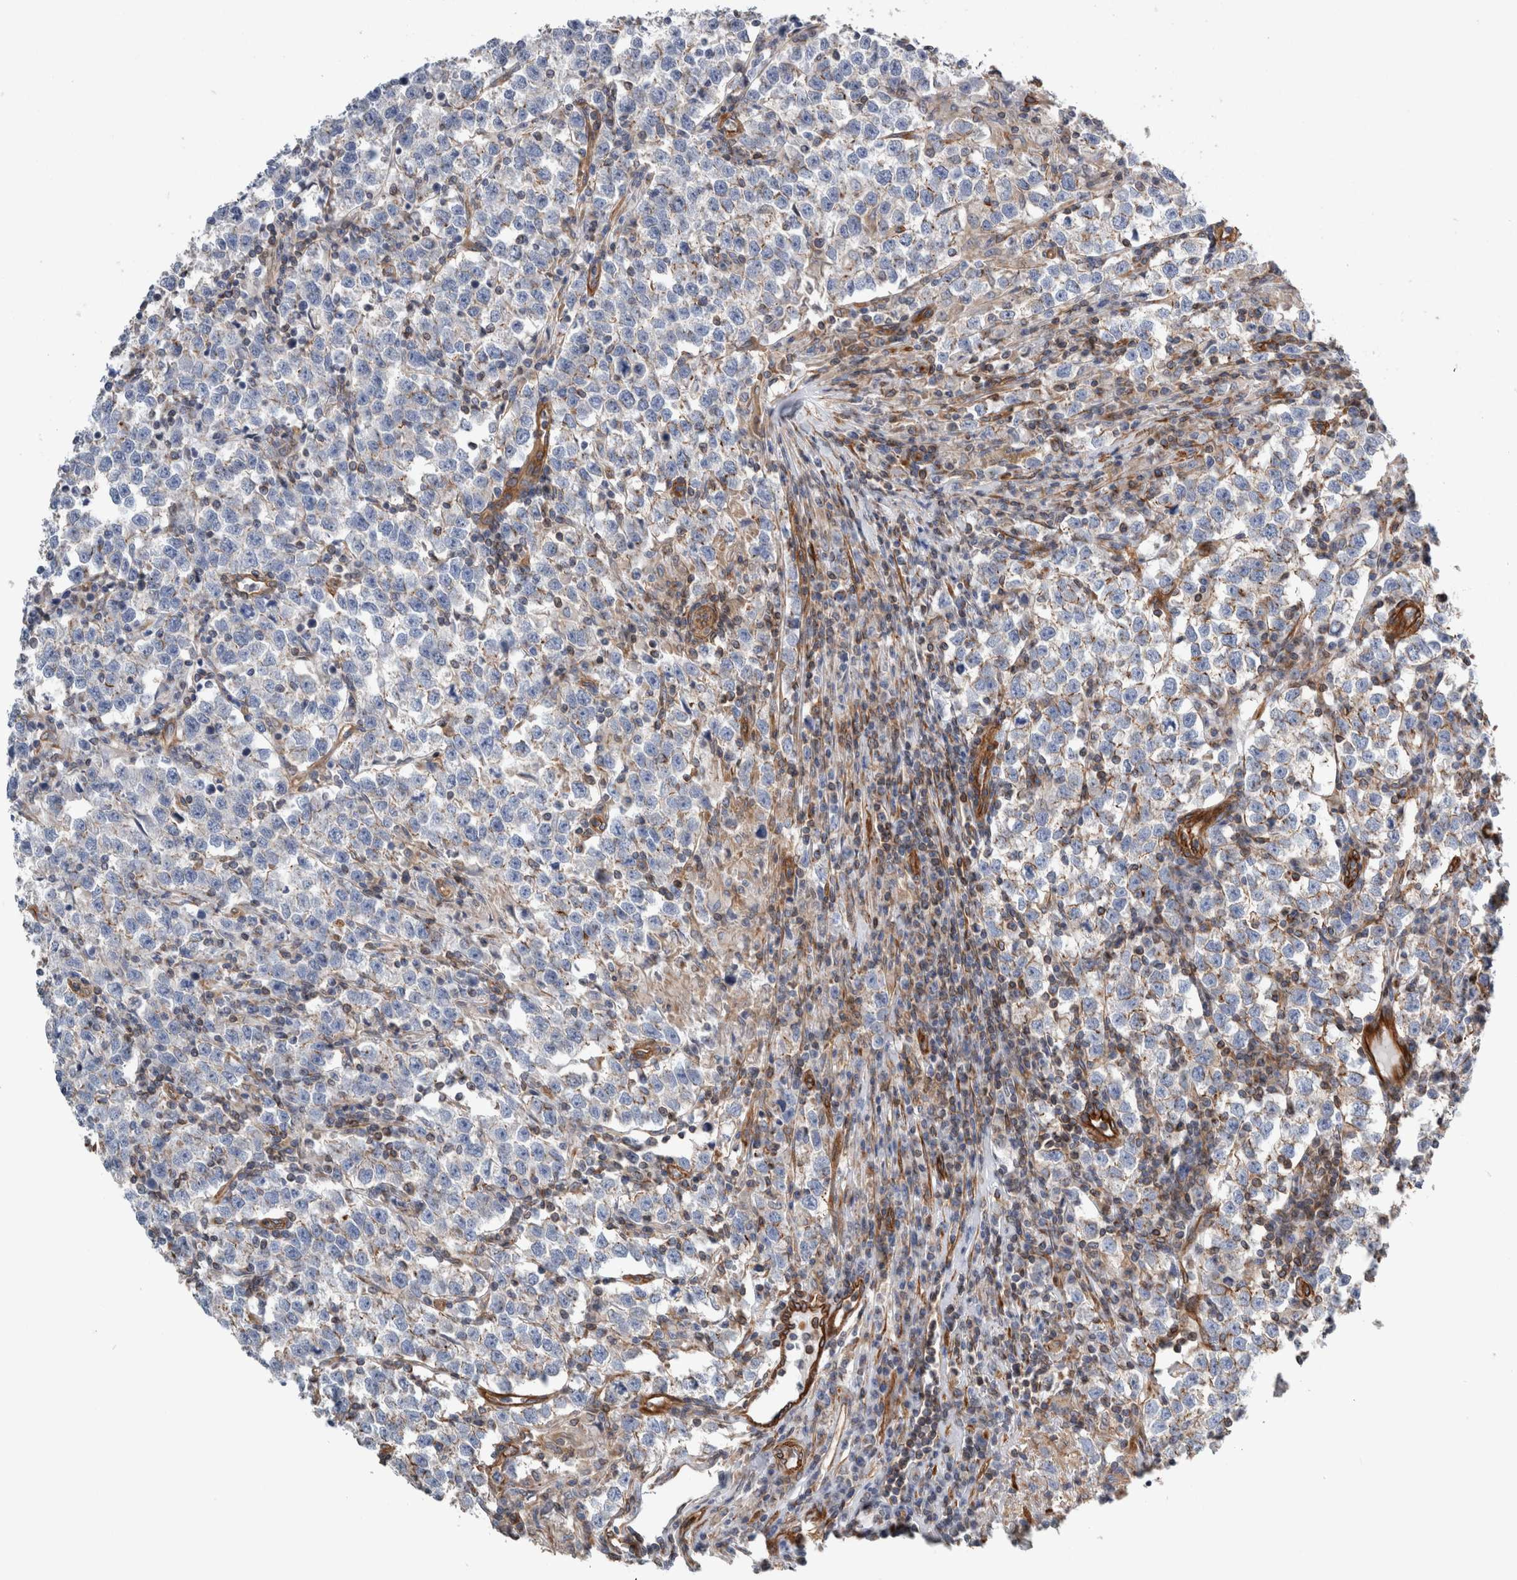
{"staining": {"intensity": "weak", "quantity": "<25%", "location": "cytoplasmic/membranous"}, "tissue": "testis cancer", "cell_type": "Tumor cells", "image_type": "cancer", "snomed": [{"axis": "morphology", "description": "Normal tissue, NOS"}, {"axis": "morphology", "description": "Seminoma, NOS"}, {"axis": "topography", "description": "Testis"}], "caption": "This is an immunohistochemistry histopathology image of human testis seminoma. There is no positivity in tumor cells.", "gene": "PLEC", "patient": {"sex": "male", "age": 43}}